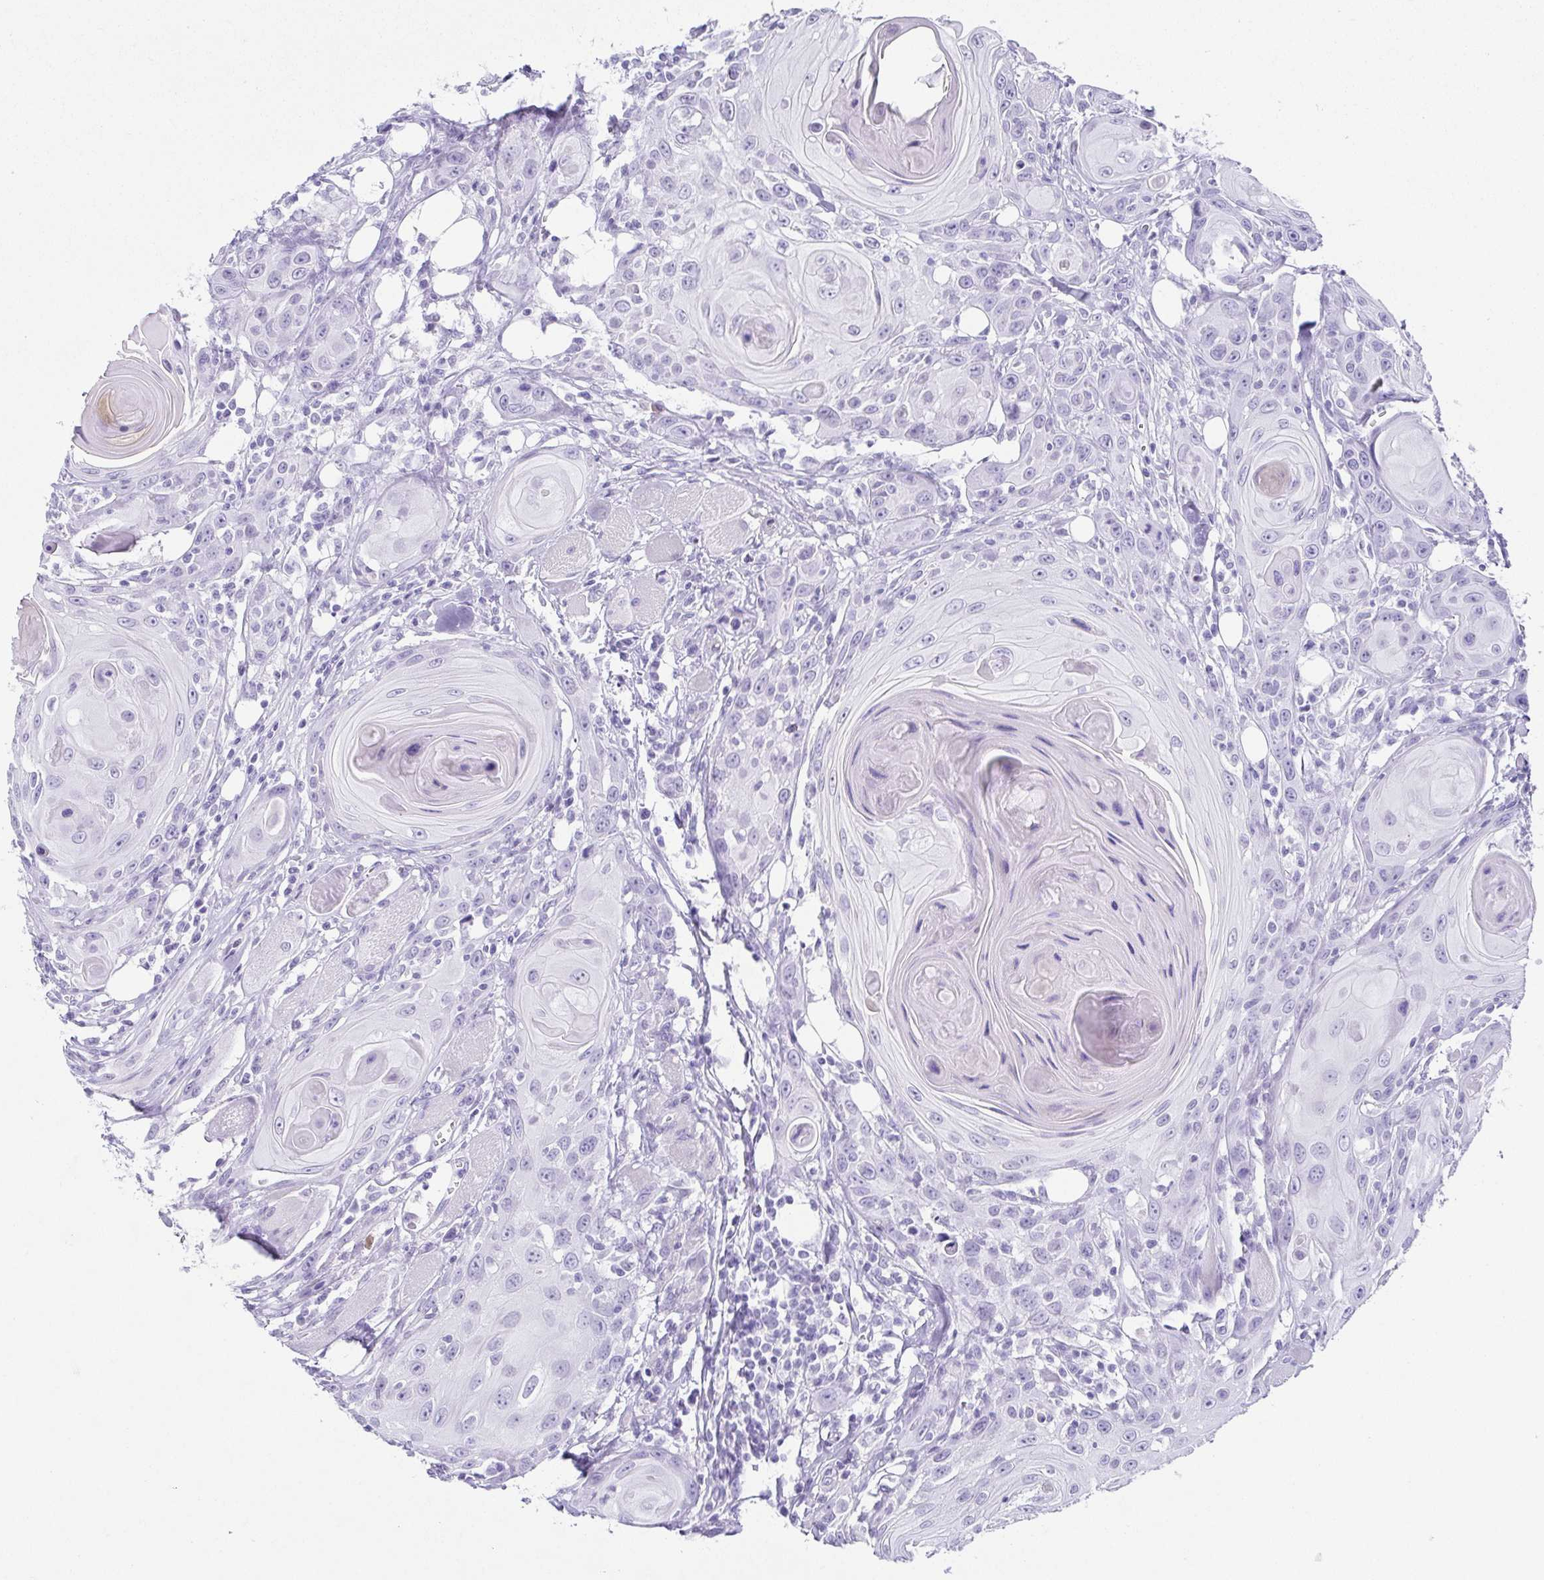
{"staining": {"intensity": "negative", "quantity": "none", "location": "none"}, "tissue": "head and neck cancer", "cell_type": "Tumor cells", "image_type": "cancer", "snomed": [{"axis": "morphology", "description": "Squamous cell carcinoma, NOS"}, {"axis": "topography", "description": "Head-Neck"}], "caption": "Human head and neck cancer stained for a protein using immunohistochemistry exhibits no expression in tumor cells.", "gene": "ESX1", "patient": {"sex": "female", "age": 80}}